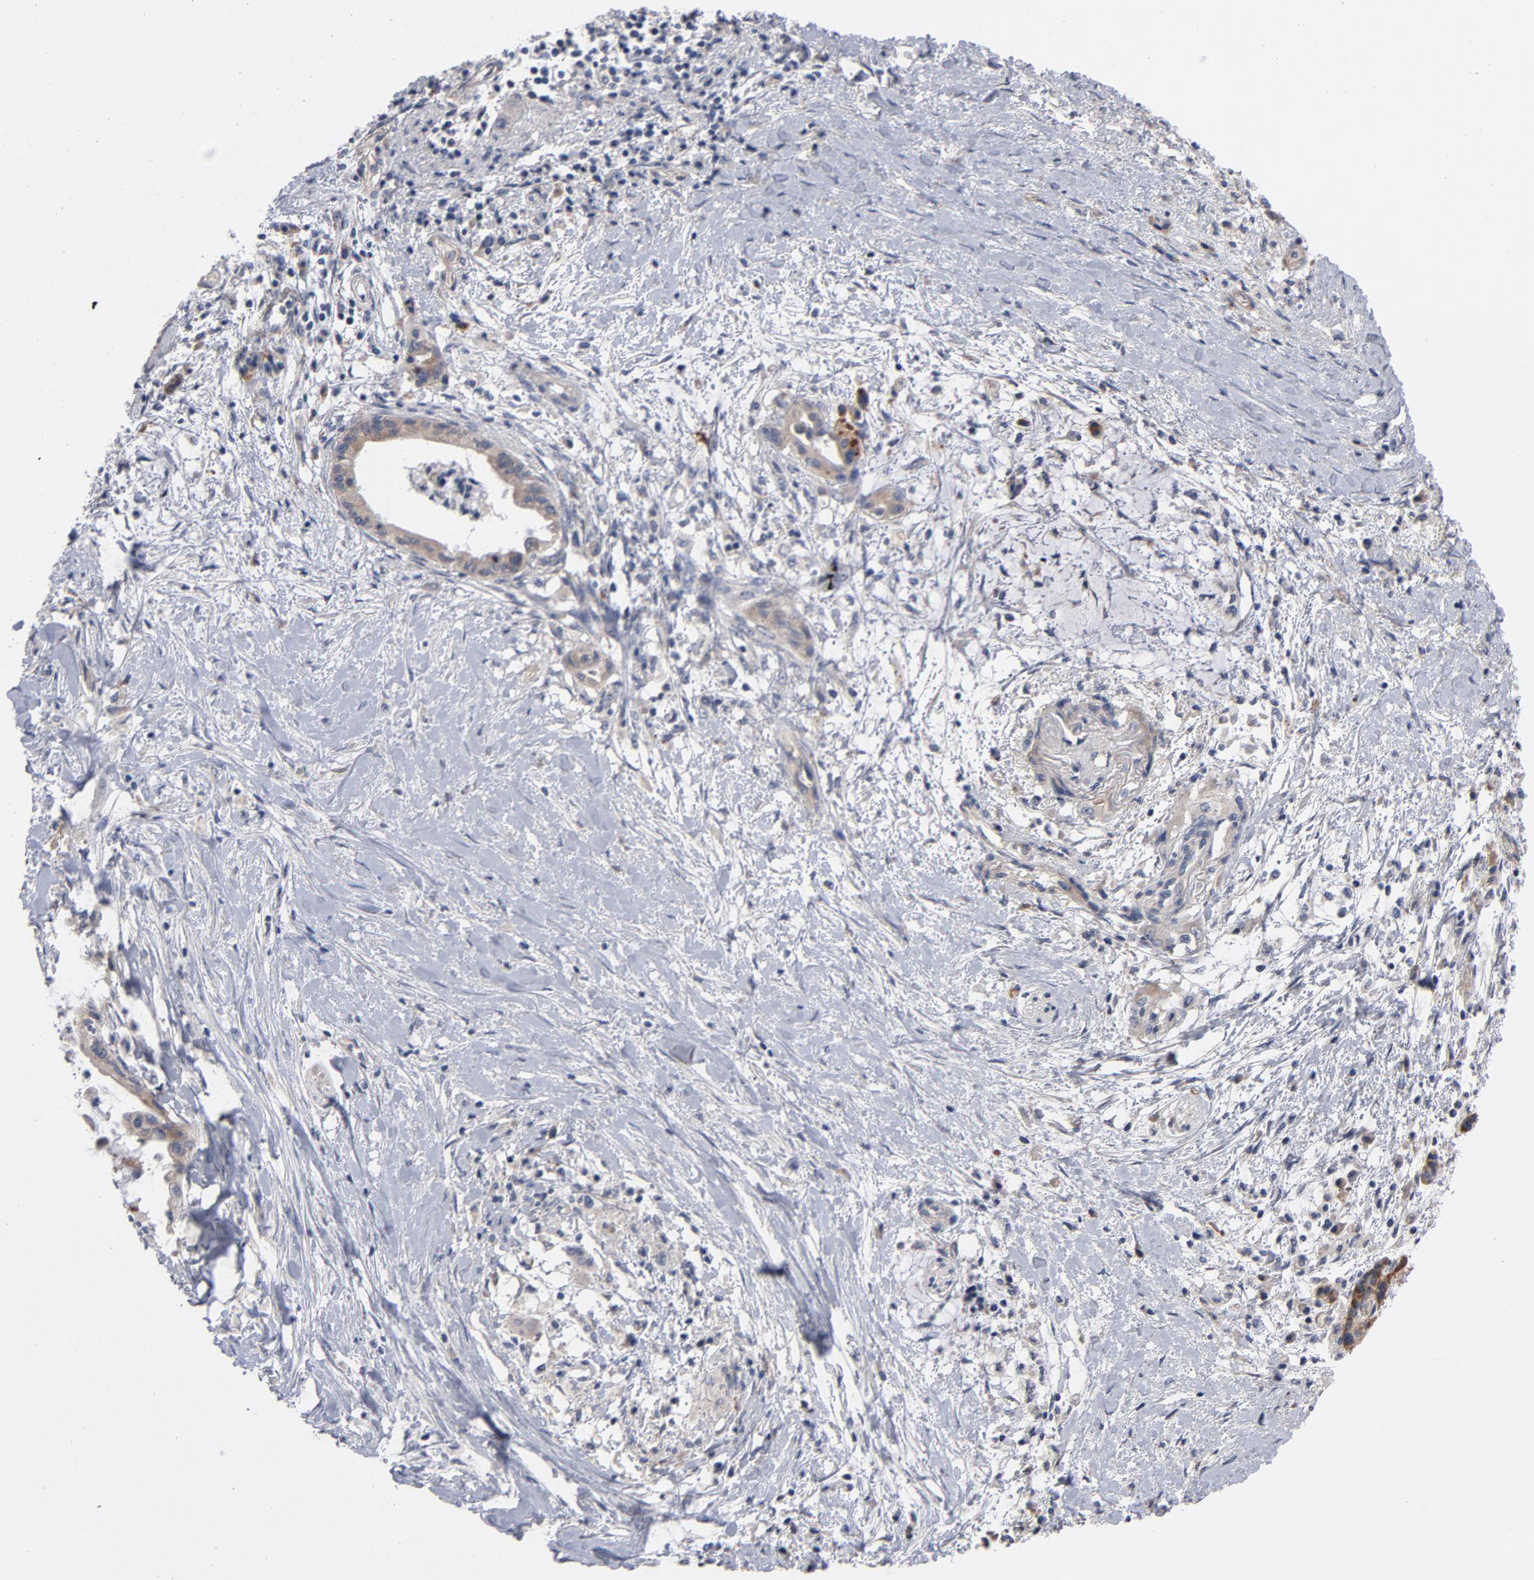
{"staining": {"intensity": "weak", "quantity": ">75%", "location": "cytoplasmic/membranous"}, "tissue": "pancreatic cancer", "cell_type": "Tumor cells", "image_type": "cancer", "snomed": [{"axis": "morphology", "description": "Adenocarcinoma, NOS"}, {"axis": "topography", "description": "Pancreas"}], "caption": "Weak cytoplasmic/membranous protein positivity is identified in approximately >75% of tumor cells in adenocarcinoma (pancreatic). (brown staining indicates protein expression, while blue staining denotes nuclei).", "gene": "CCDC134", "patient": {"sex": "female", "age": 64}}